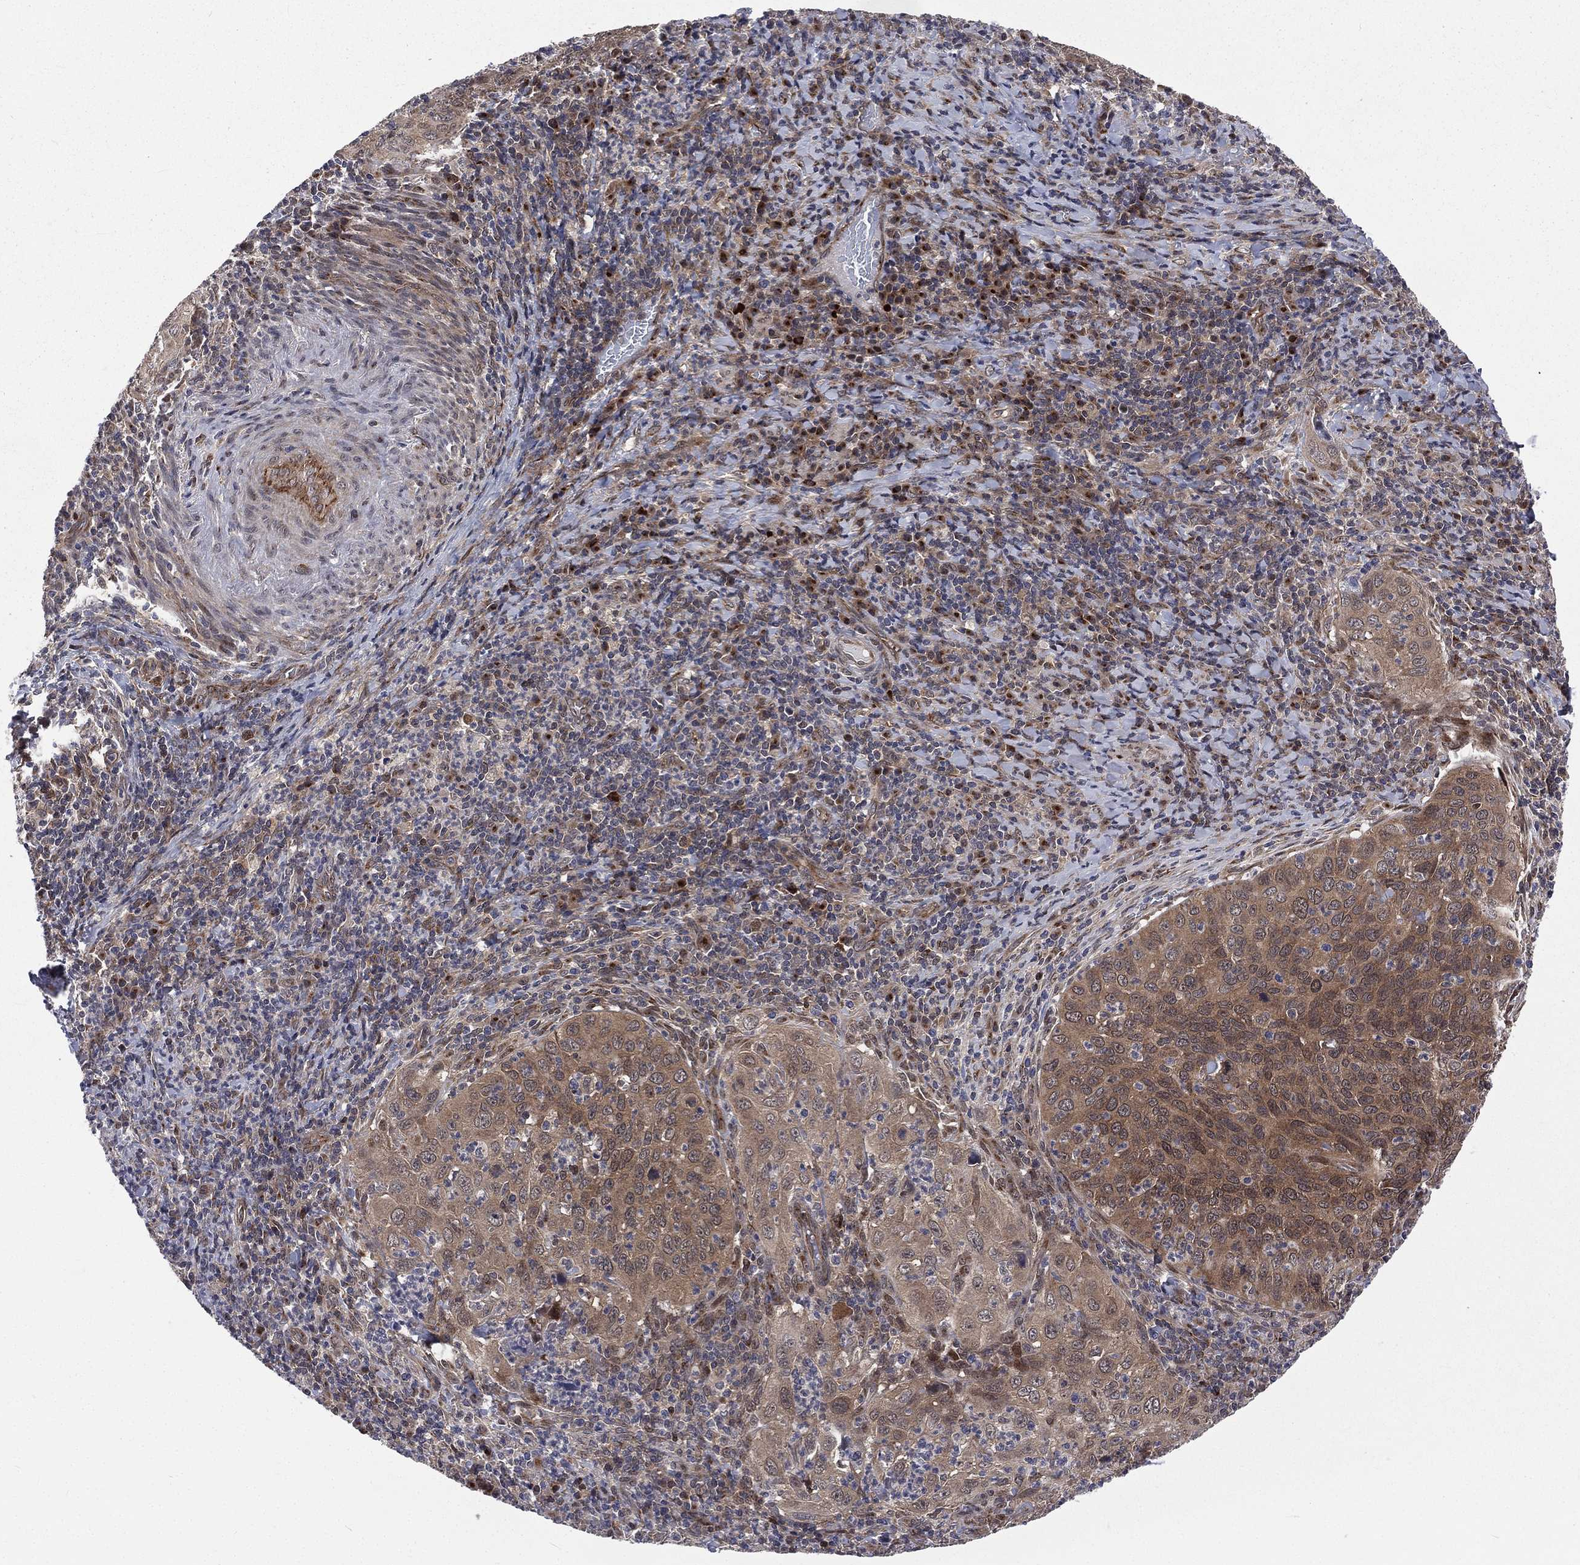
{"staining": {"intensity": "weak", "quantity": ">75%", "location": "cytoplasmic/membranous"}, "tissue": "cervical cancer", "cell_type": "Tumor cells", "image_type": "cancer", "snomed": [{"axis": "morphology", "description": "Squamous cell carcinoma, NOS"}, {"axis": "topography", "description": "Cervix"}], "caption": "IHC of human cervical squamous cell carcinoma demonstrates low levels of weak cytoplasmic/membranous expression in approximately >75% of tumor cells.", "gene": "ARL3", "patient": {"sex": "female", "age": 26}}